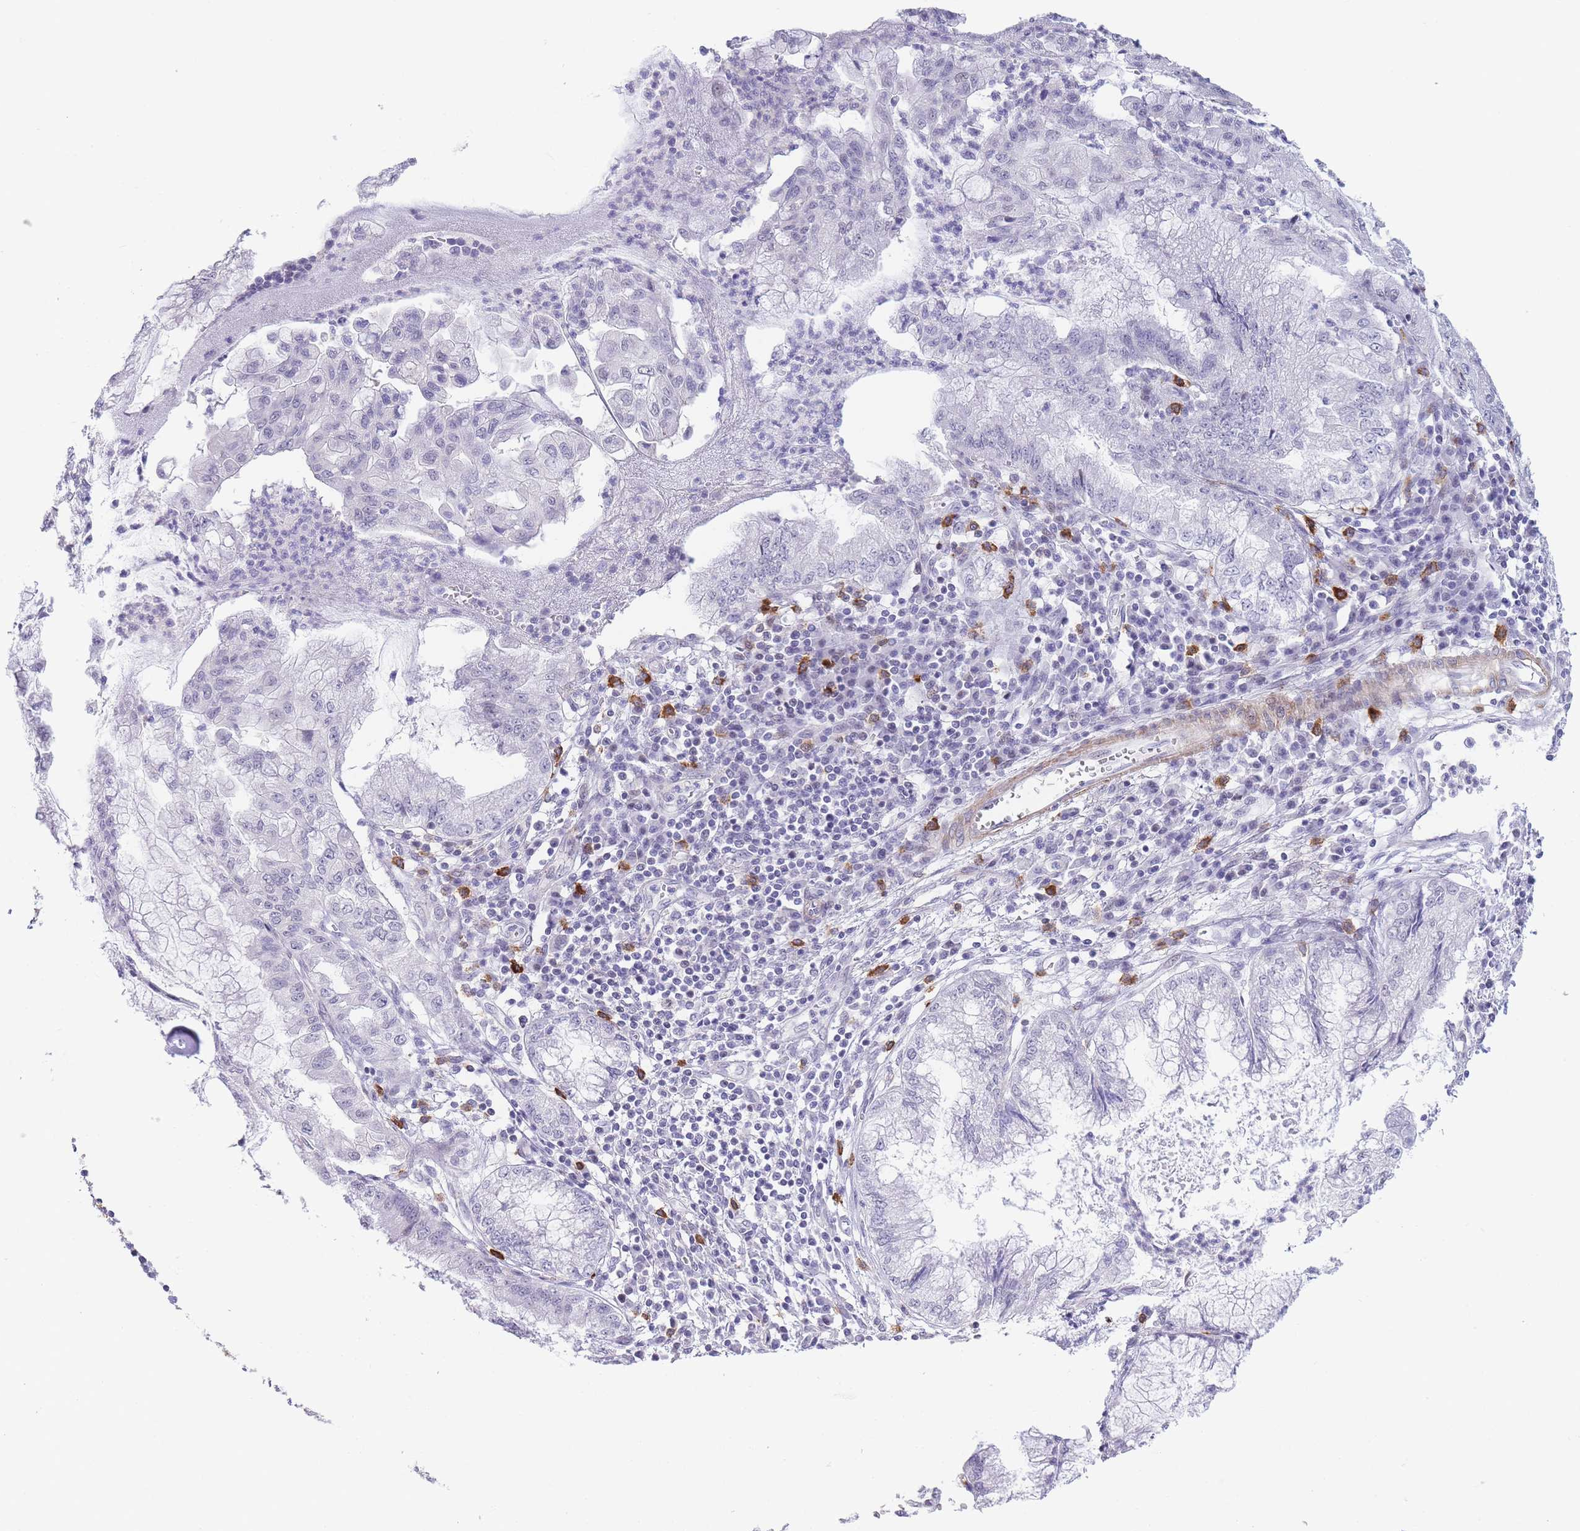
{"staining": {"intensity": "negative", "quantity": "none", "location": "none"}, "tissue": "pancreatic cancer", "cell_type": "Tumor cells", "image_type": "cancer", "snomed": [{"axis": "morphology", "description": "Adenocarcinoma, NOS"}, {"axis": "topography", "description": "Pancreas"}], "caption": "Tumor cells show no significant protein positivity in pancreatic adenocarcinoma.", "gene": "ASAP3", "patient": {"sex": "male", "age": 73}}